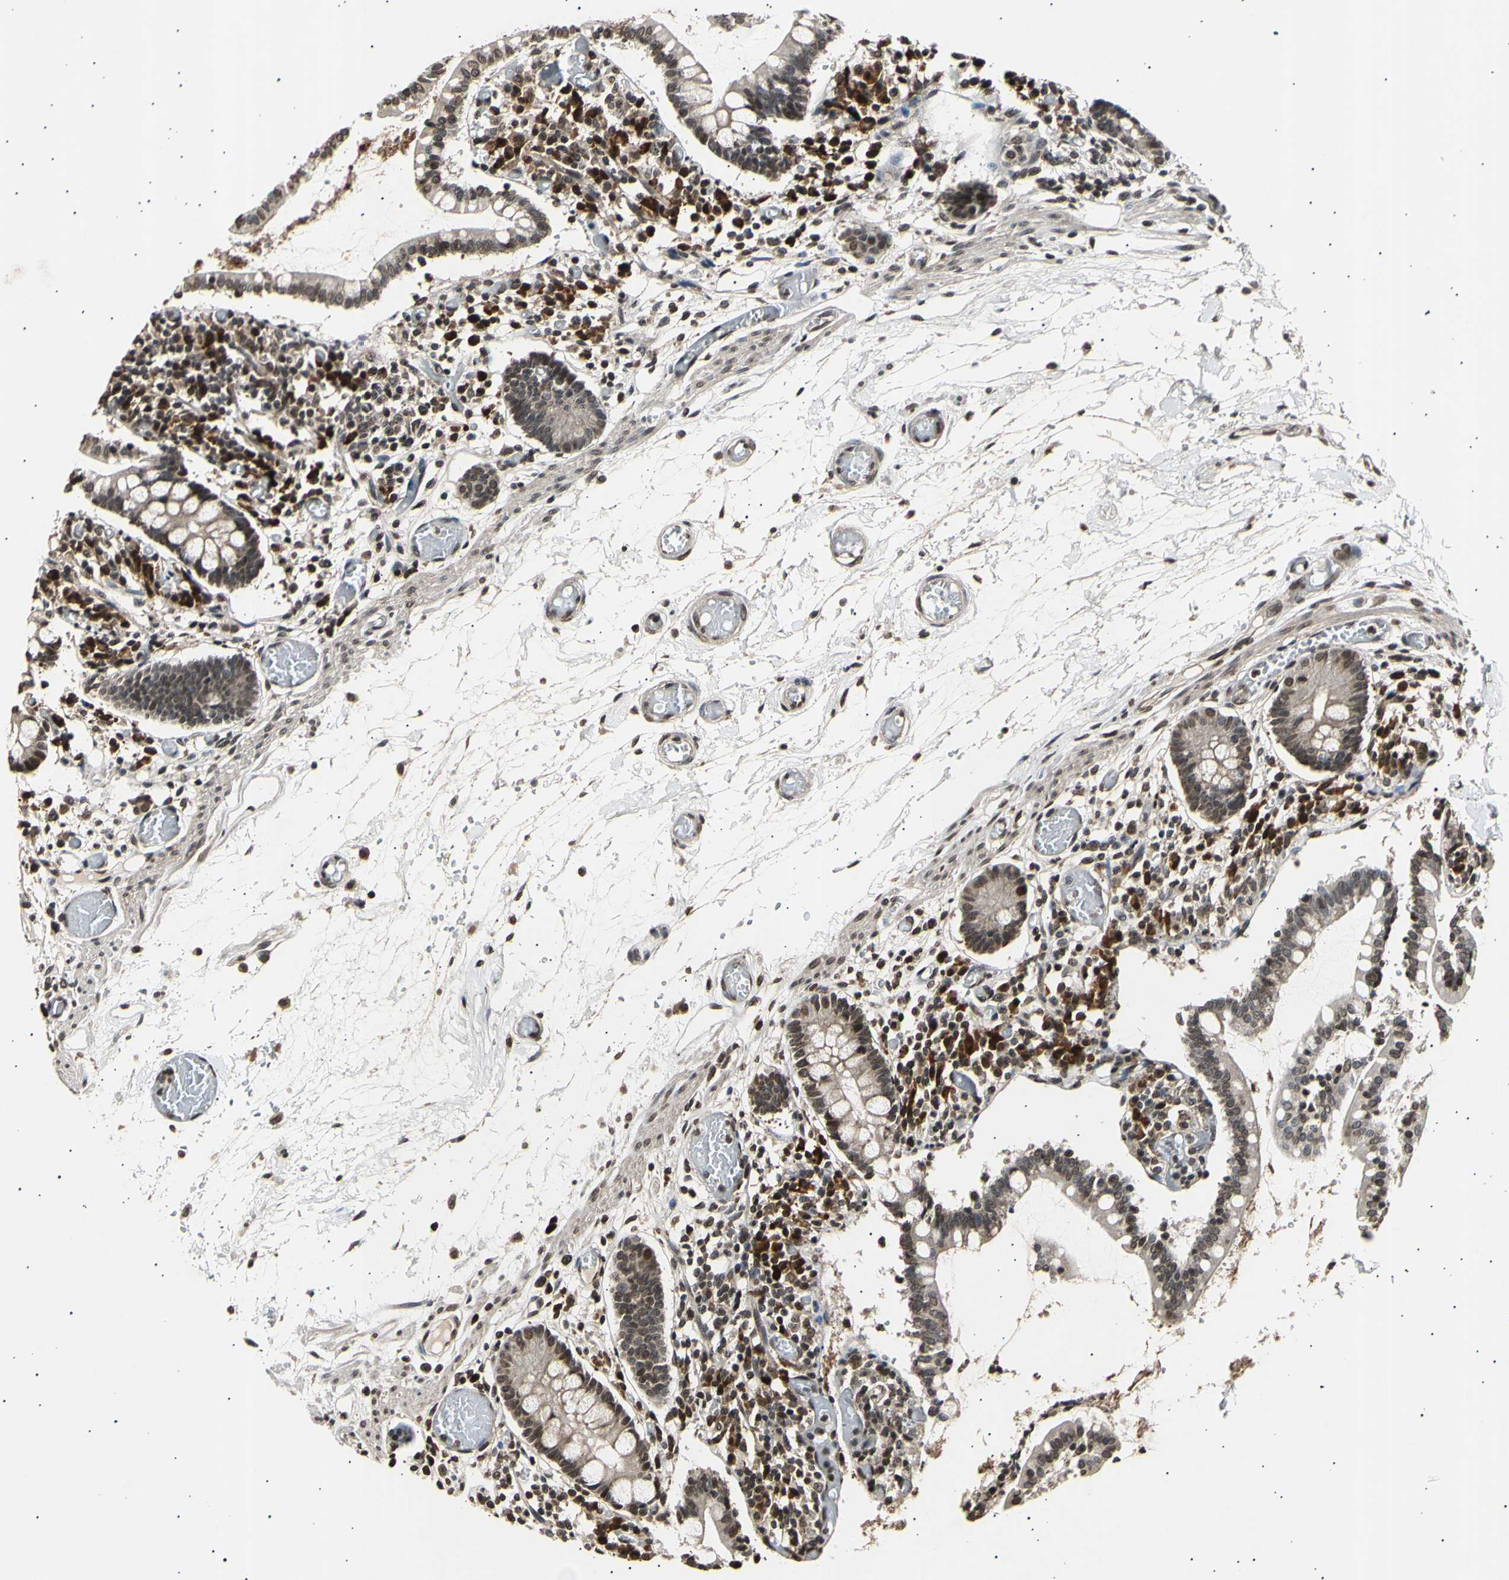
{"staining": {"intensity": "moderate", "quantity": ">75%", "location": "cytoplasmic/membranous,nuclear"}, "tissue": "small intestine", "cell_type": "Glandular cells", "image_type": "normal", "snomed": [{"axis": "morphology", "description": "Normal tissue, NOS"}, {"axis": "topography", "description": "Small intestine"}], "caption": "A high-resolution histopathology image shows IHC staining of benign small intestine, which reveals moderate cytoplasmic/membranous,nuclear positivity in approximately >75% of glandular cells.", "gene": "ANAPC7", "patient": {"sex": "female", "age": 61}}